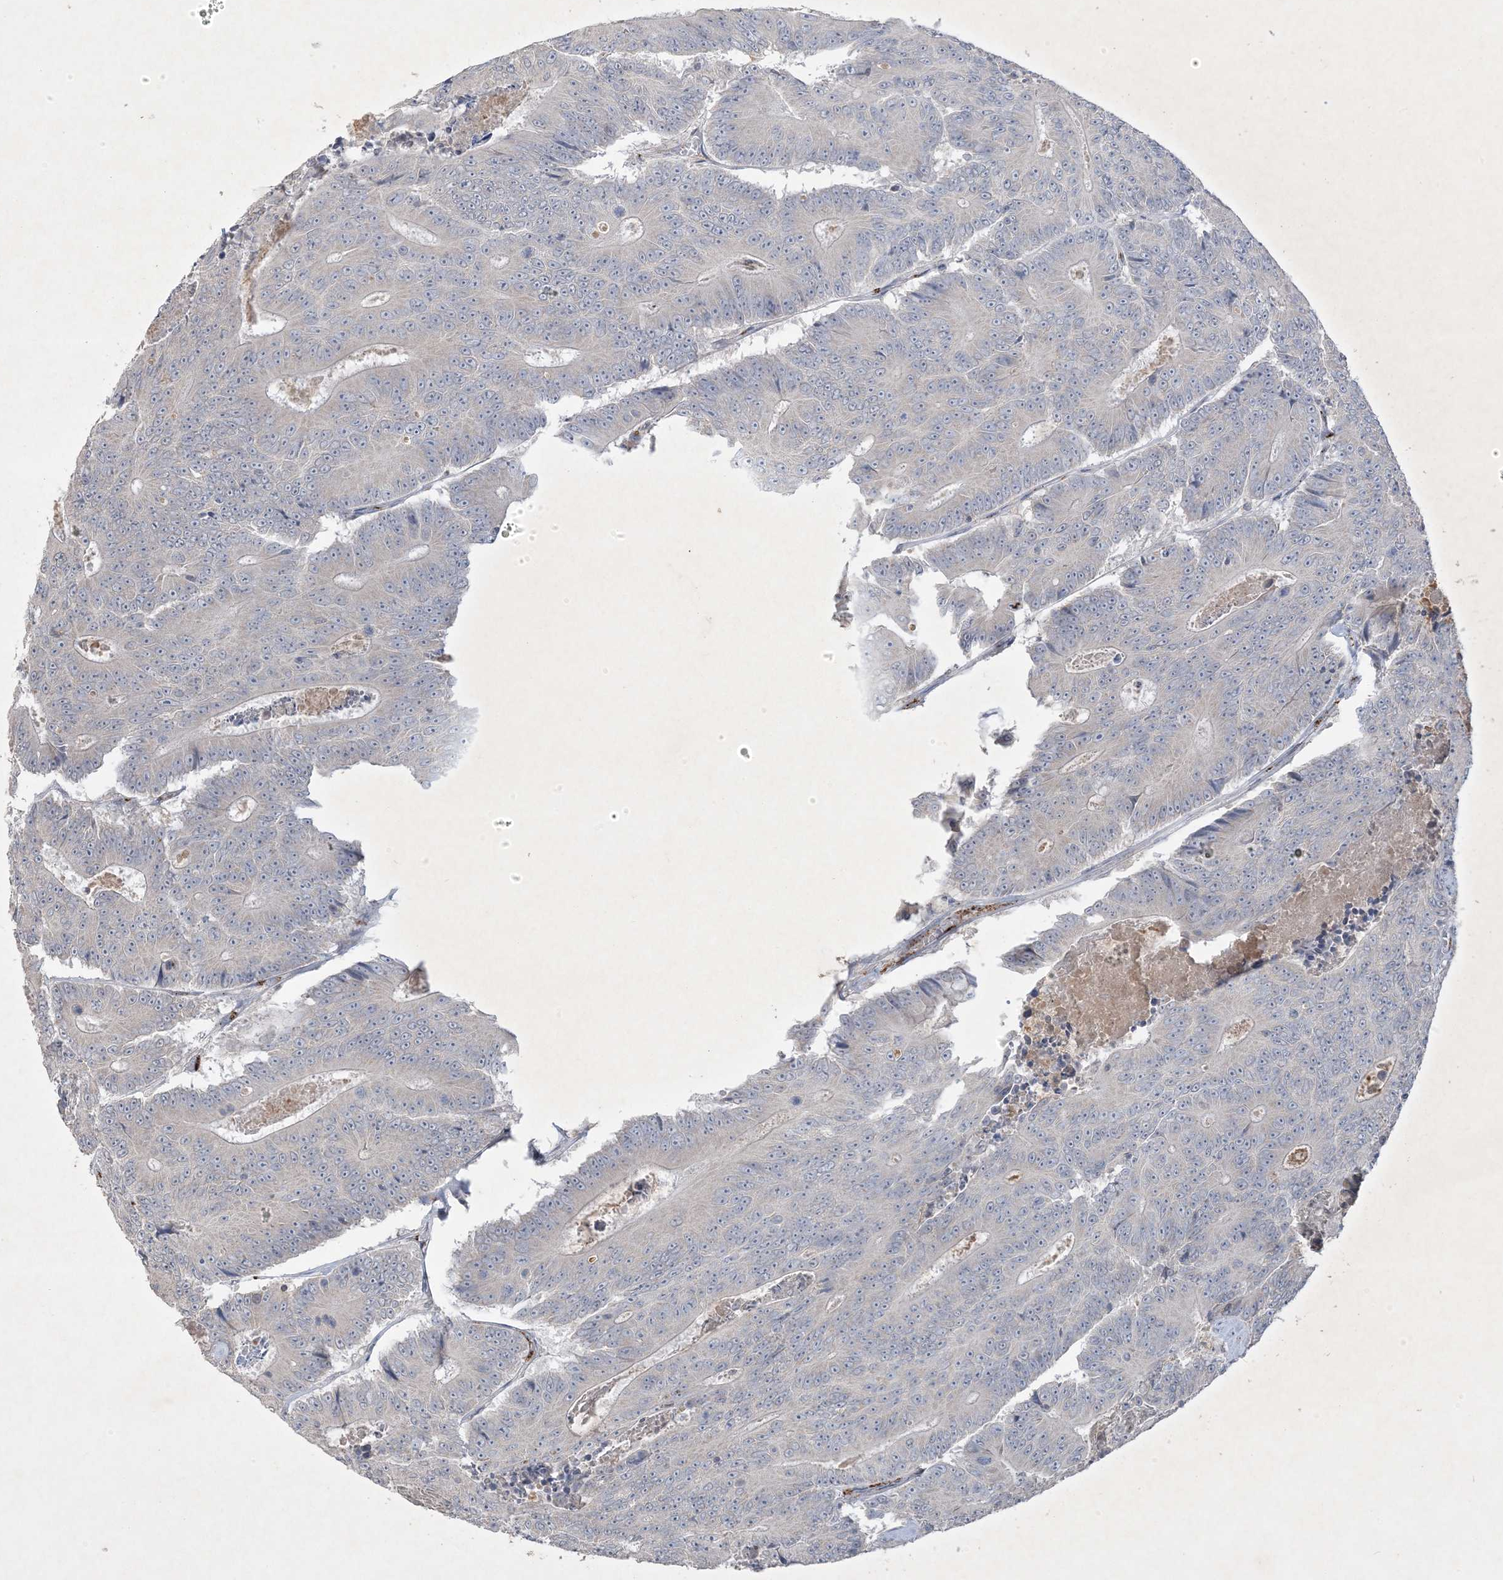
{"staining": {"intensity": "negative", "quantity": "none", "location": "none"}, "tissue": "colorectal cancer", "cell_type": "Tumor cells", "image_type": "cancer", "snomed": [{"axis": "morphology", "description": "Adenocarcinoma, NOS"}, {"axis": "topography", "description": "Colon"}], "caption": "This micrograph is of colorectal cancer (adenocarcinoma) stained with immunohistochemistry to label a protein in brown with the nuclei are counter-stained blue. There is no expression in tumor cells.", "gene": "PRSS36", "patient": {"sex": "male", "age": 83}}